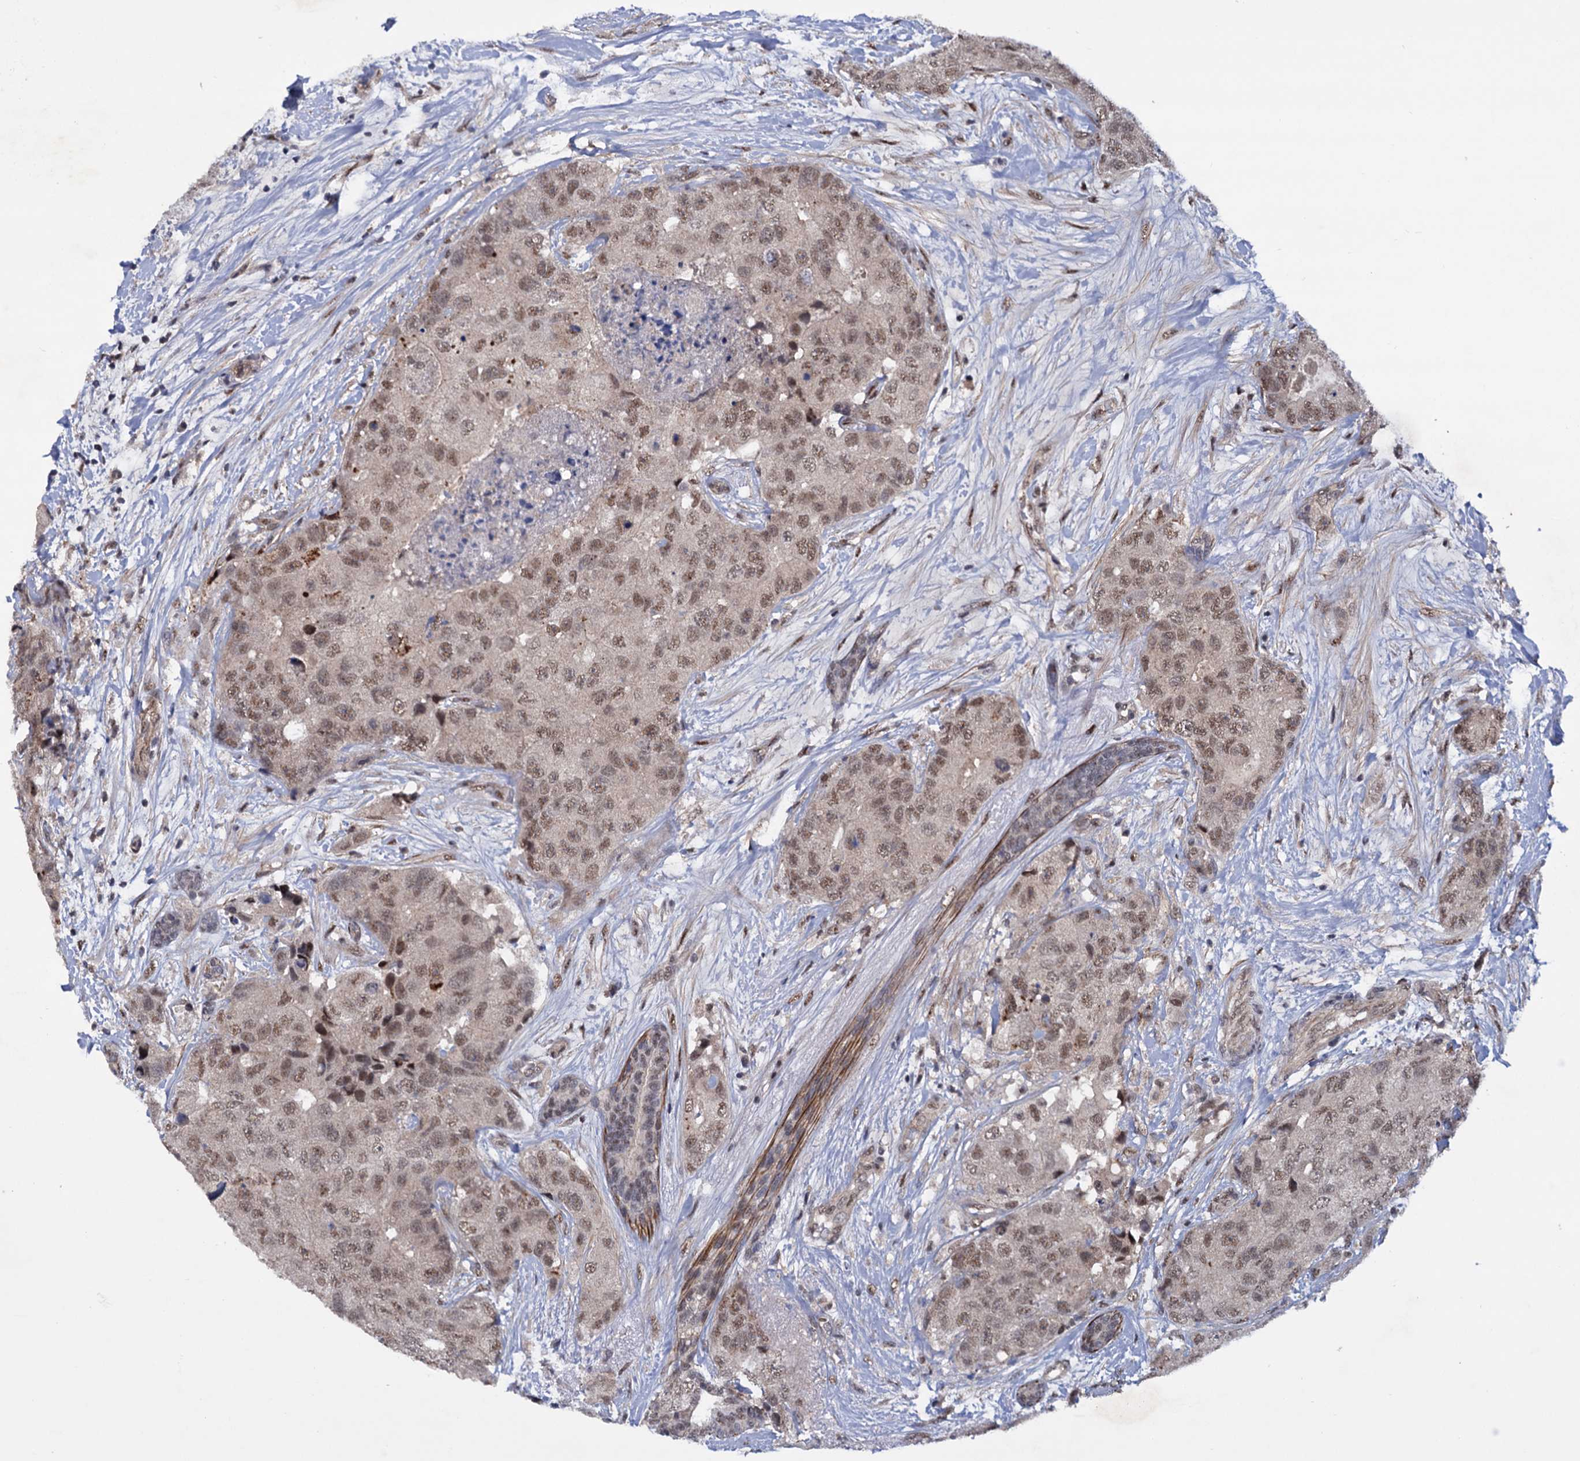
{"staining": {"intensity": "moderate", "quantity": "25%-75%", "location": "nuclear"}, "tissue": "breast cancer", "cell_type": "Tumor cells", "image_type": "cancer", "snomed": [{"axis": "morphology", "description": "Duct carcinoma"}, {"axis": "topography", "description": "Breast"}], "caption": "High-magnification brightfield microscopy of infiltrating ductal carcinoma (breast) stained with DAB (brown) and counterstained with hematoxylin (blue). tumor cells exhibit moderate nuclear staining is identified in approximately25%-75% of cells.", "gene": "TBC1D12", "patient": {"sex": "female", "age": 62}}